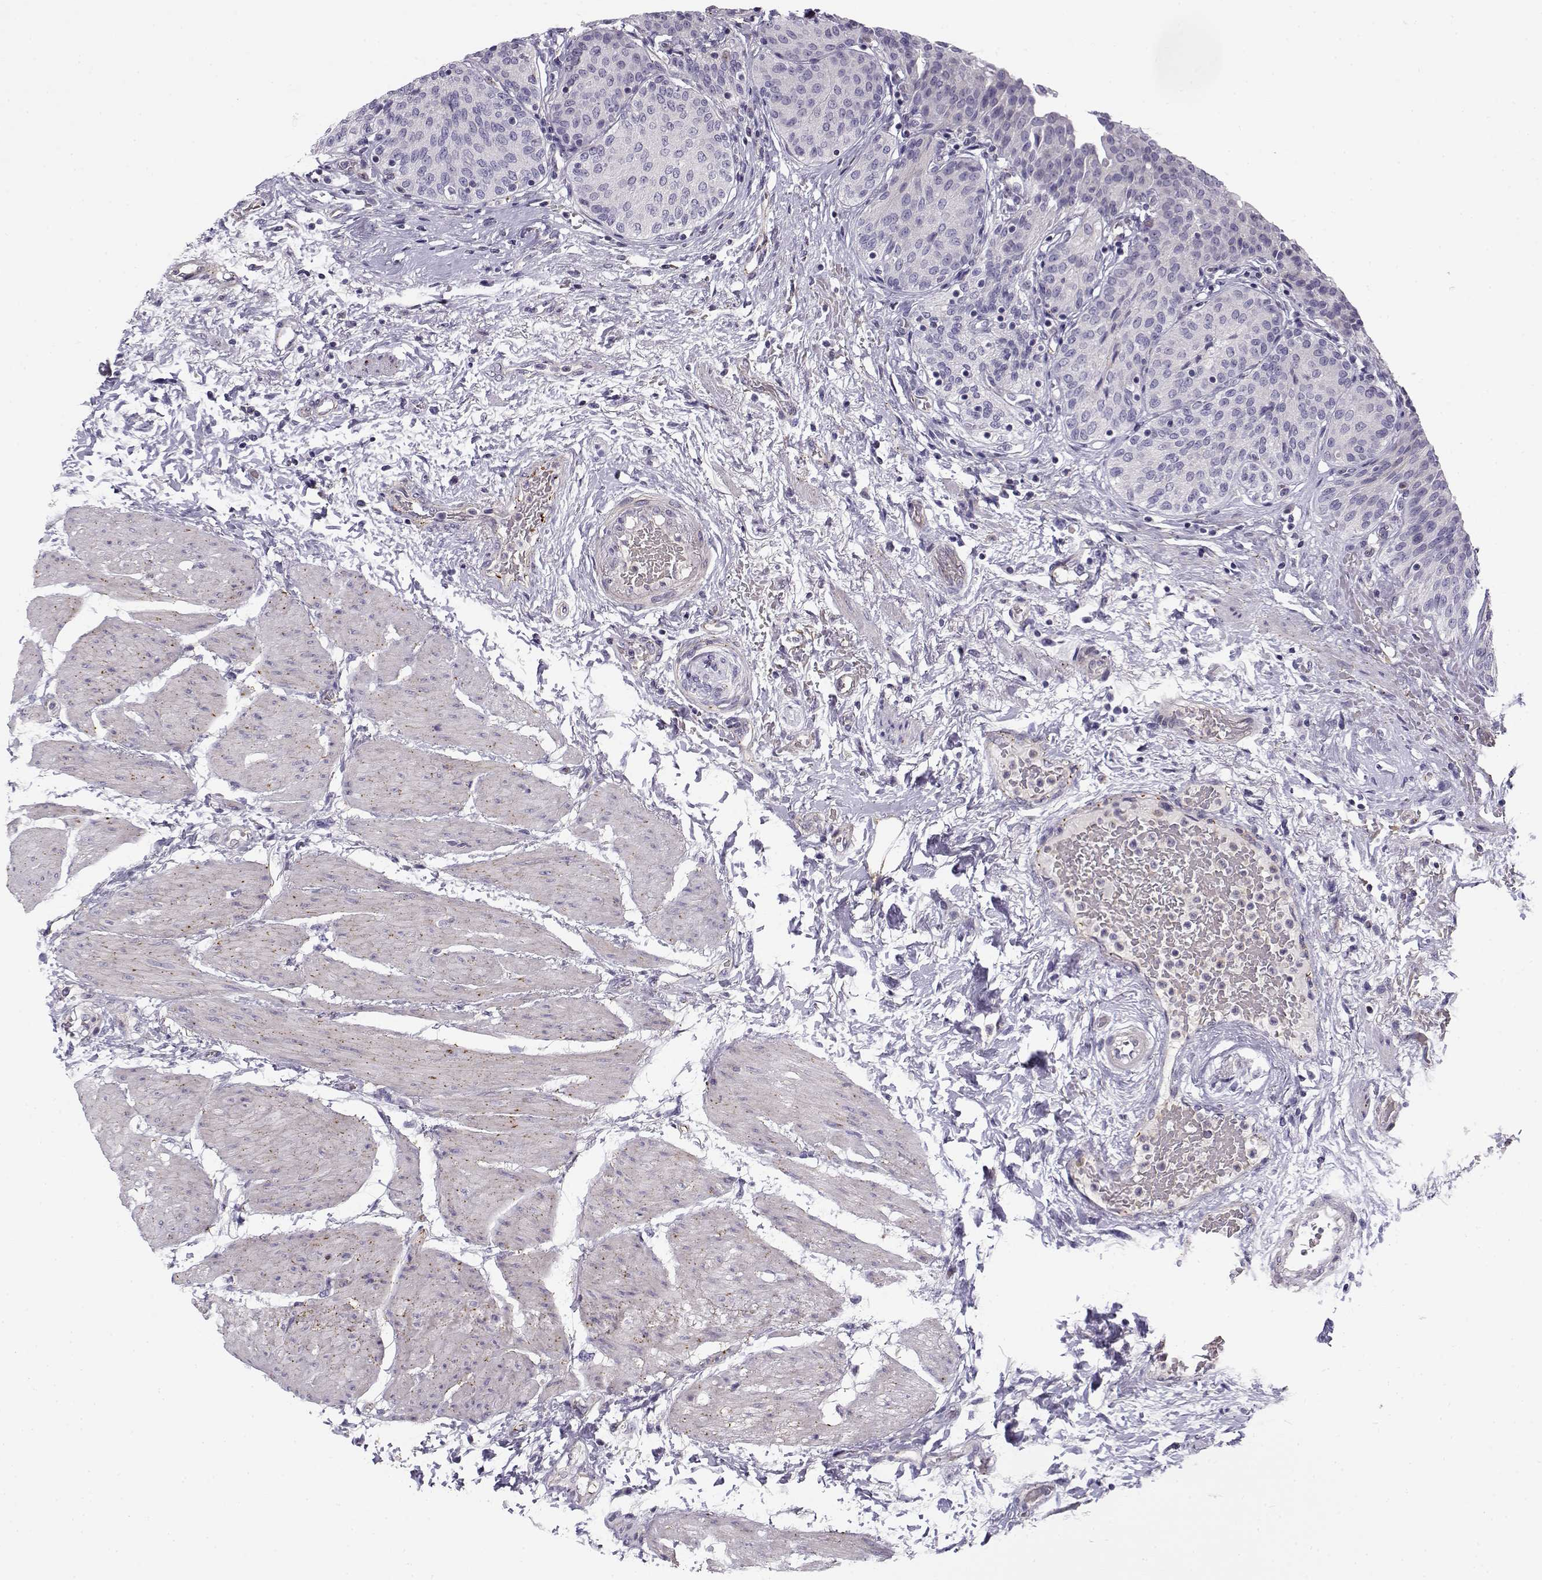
{"staining": {"intensity": "negative", "quantity": "none", "location": "none"}, "tissue": "urinary bladder", "cell_type": "Urothelial cells", "image_type": "normal", "snomed": [{"axis": "morphology", "description": "Normal tissue, NOS"}, {"axis": "morphology", "description": "Metaplasia, NOS"}, {"axis": "topography", "description": "Urinary bladder"}], "caption": "DAB immunohistochemical staining of unremarkable human urinary bladder reveals no significant expression in urothelial cells. The staining is performed using DAB (3,3'-diaminobenzidine) brown chromogen with nuclei counter-stained in using hematoxylin.", "gene": "MYO1A", "patient": {"sex": "male", "age": 68}}